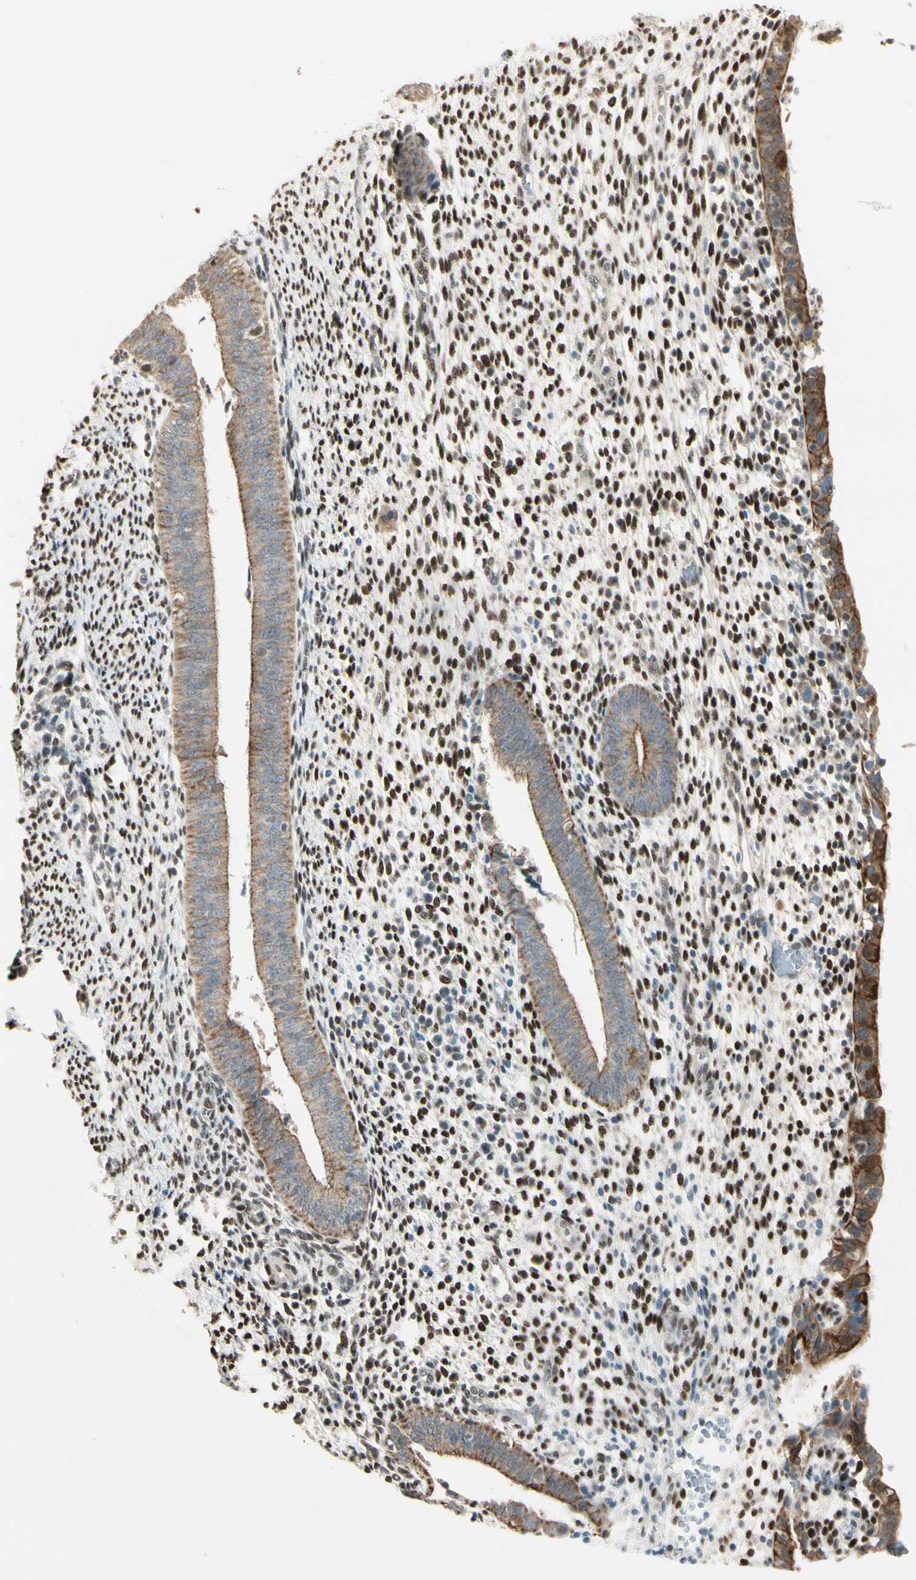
{"staining": {"intensity": "strong", "quantity": "25%-75%", "location": "nuclear"}, "tissue": "endometrium", "cell_type": "Cells in endometrial stroma", "image_type": "normal", "snomed": [{"axis": "morphology", "description": "Normal tissue, NOS"}, {"axis": "topography", "description": "Endometrium"}], "caption": "Strong nuclear protein staining is identified in approximately 25%-75% of cells in endometrial stroma in endometrium. The protein of interest is shown in brown color, while the nuclei are stained blue.", "gene": "ATXN1", "patient": {"sex": "female", "age": 35}}